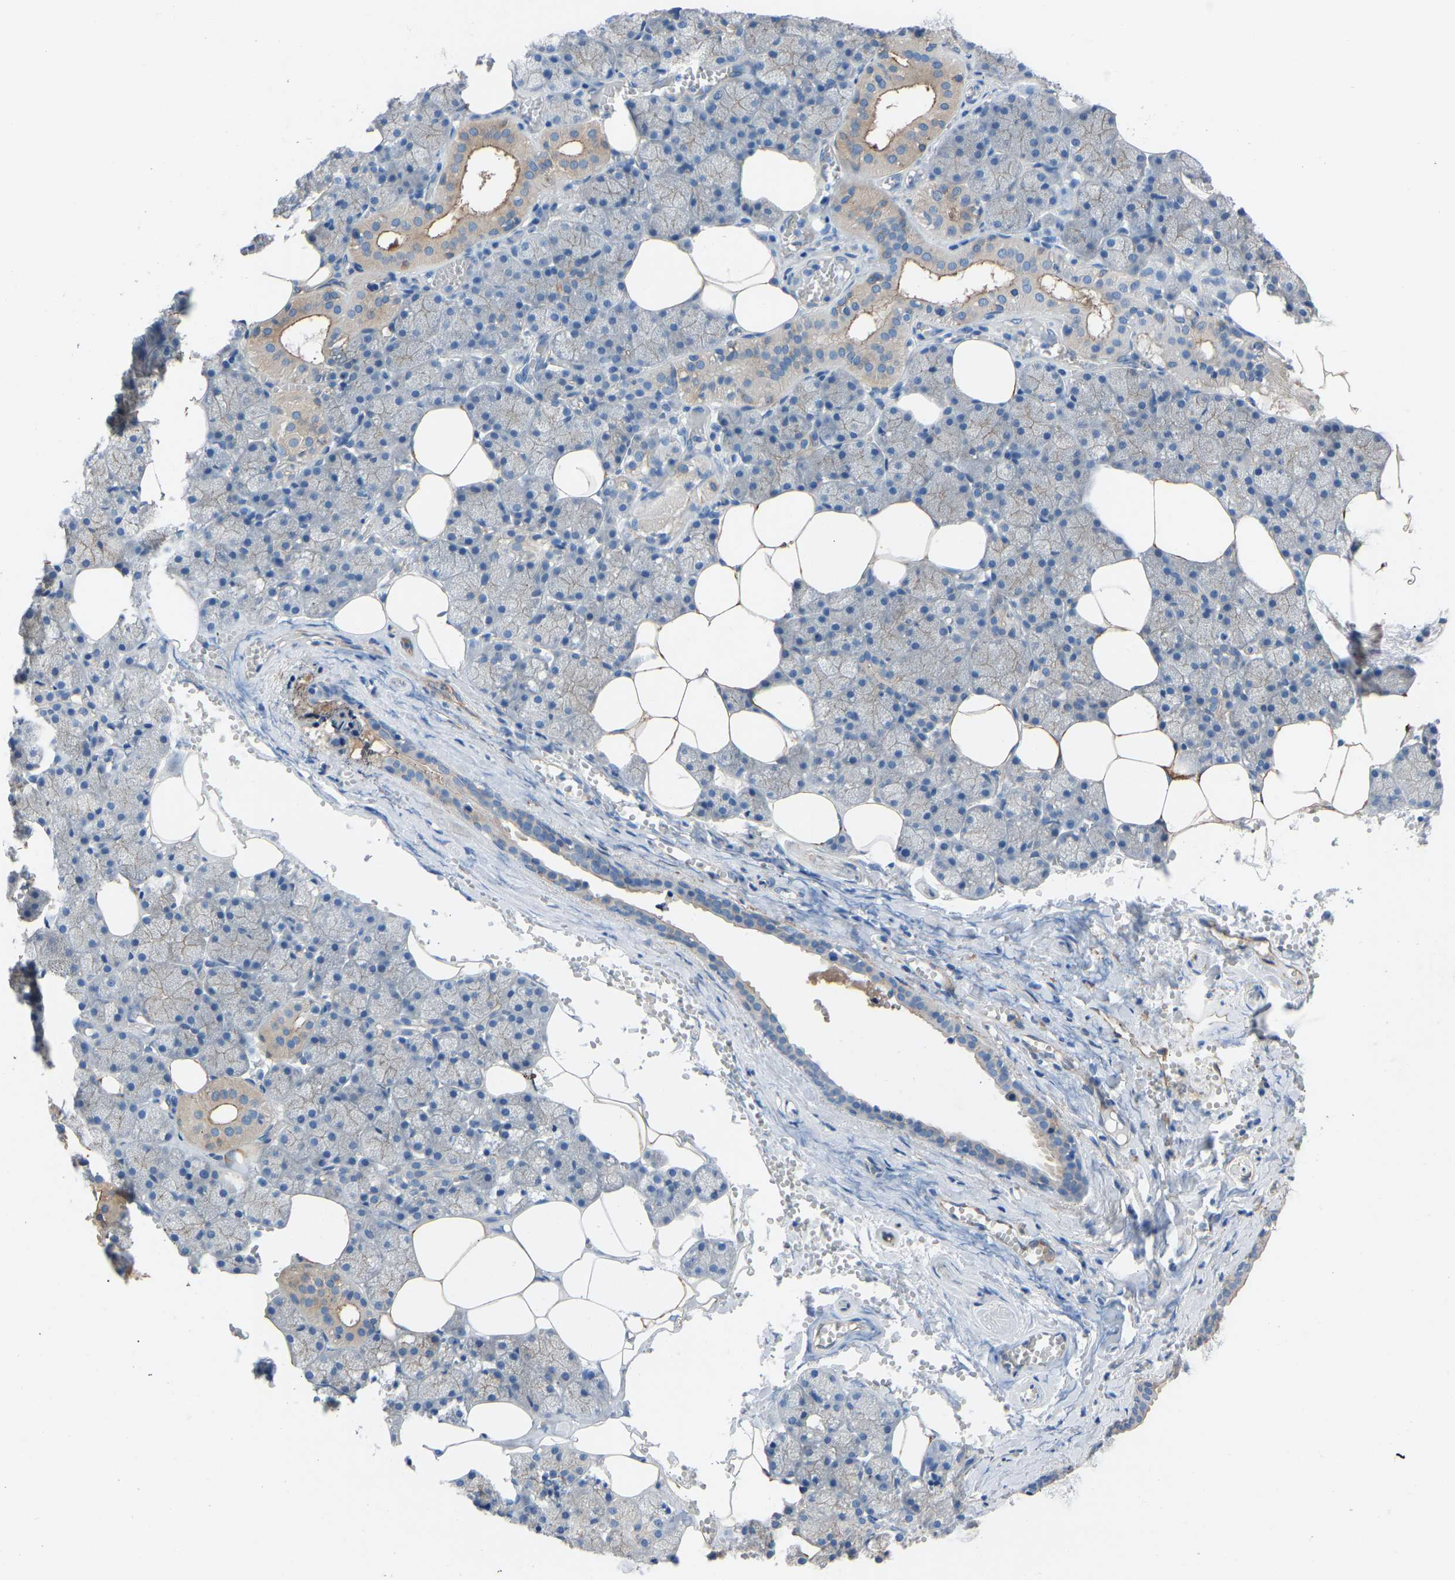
{"staining": {"intensity": "moderate", "quantity": "25%-75%", "location": "cytoplasmic/membranous"}, "tissue": "salivary gland", "cell_type": "Glandular cells", "image_type": "normal", "snomed": [{"axis": "morphology", "description": "Normal tissue, NOS"}, {"axis": "topography", "description": "Salivary gland"}], "caption": "An immunohistochemistry (IHC) micrograph of normal tissue is shown. Protein staining in brown highlights moderate cytoplasmic/membranous positivity in salivary gland within glandular cells.", "gene": "MYH10", "patient": {"sex": "male", "age": 62}}